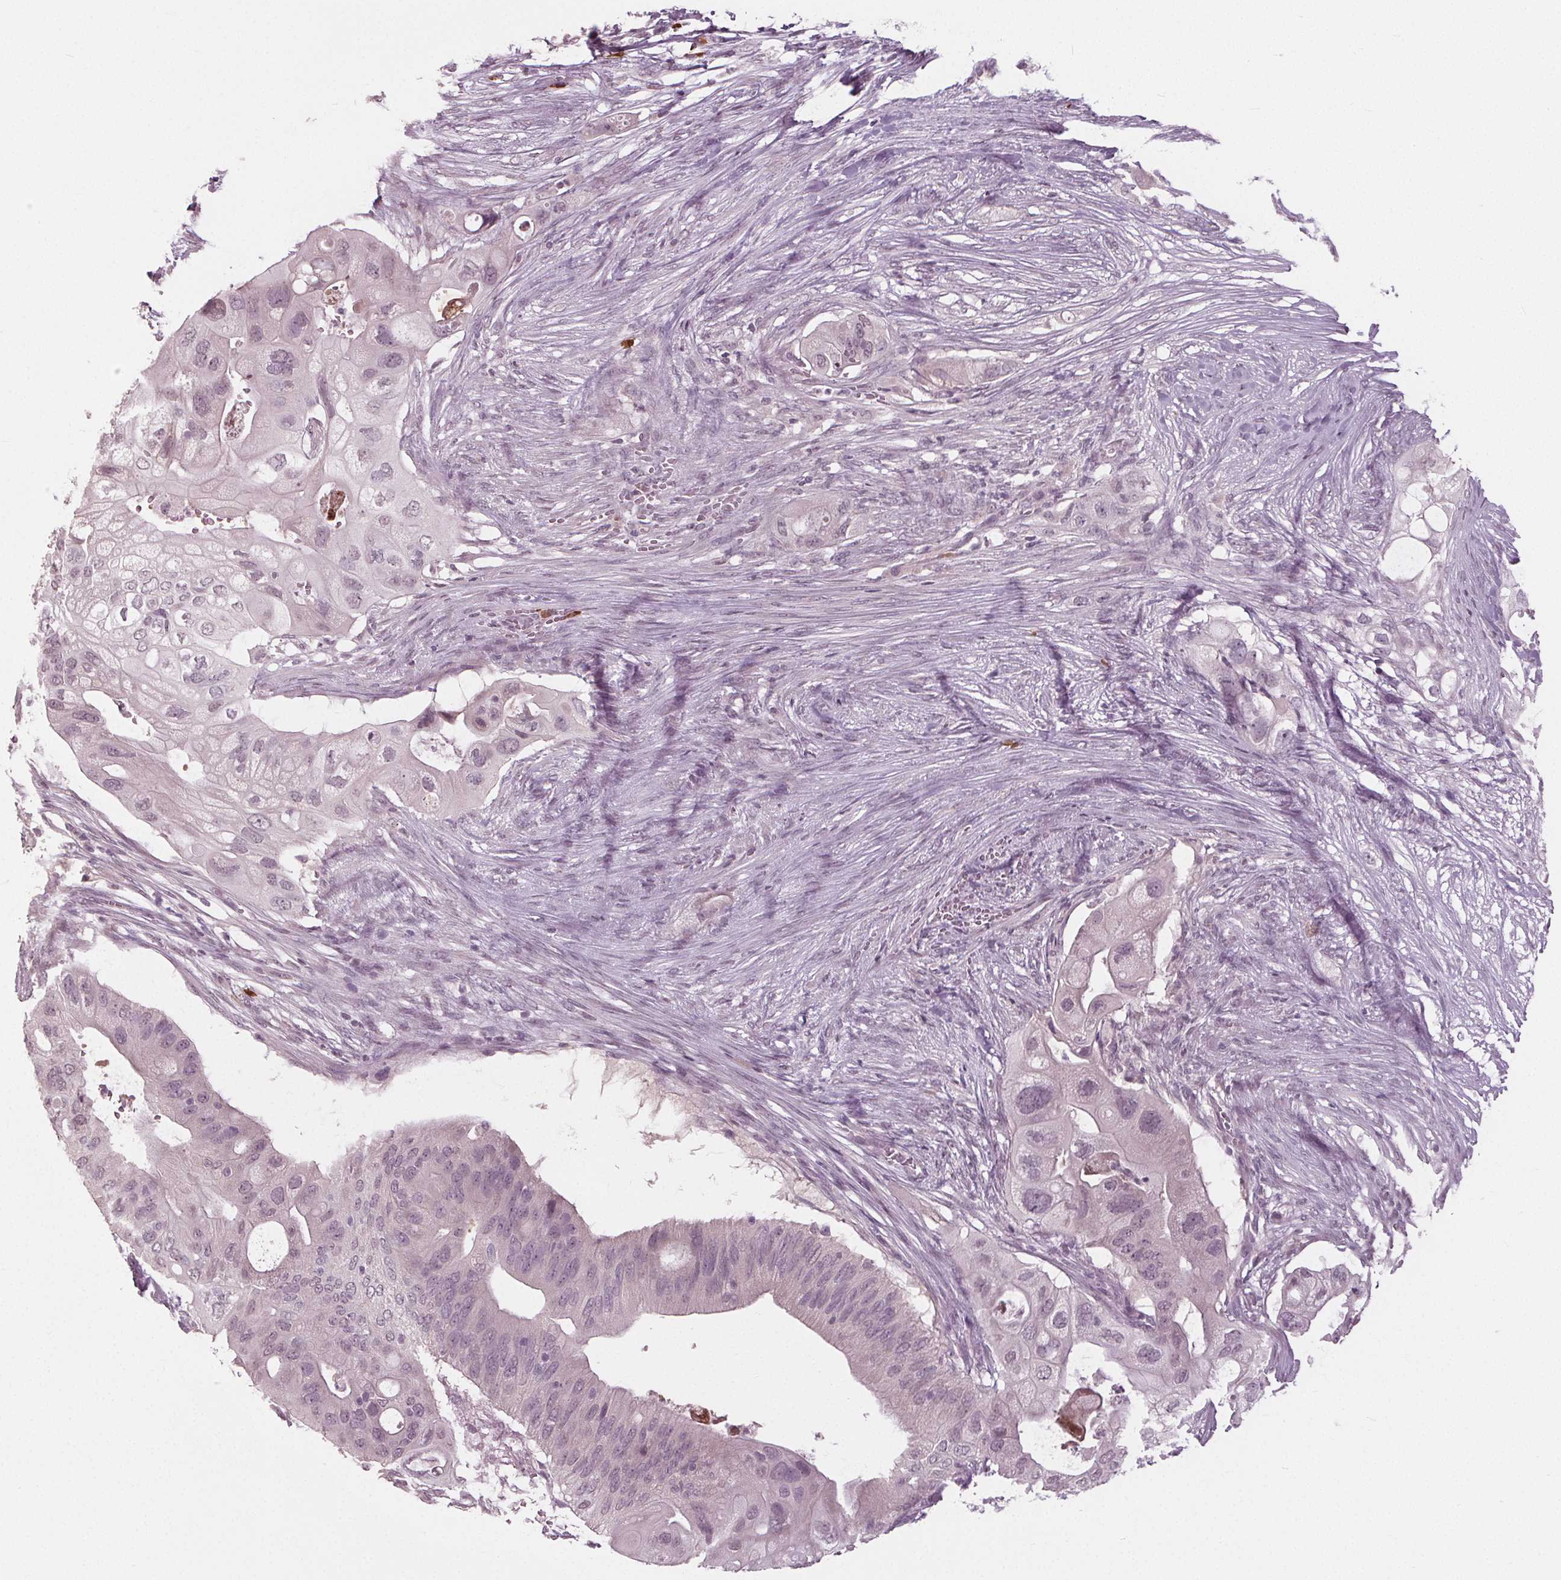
{"staining": {"intensity": "negative", "quantity": "none", "location": "none"}, "tissue": "pancreatic cancer", "cell_type": "Tumor cells", "image_type": "cancer", "snomed": [{"axis": "morphology", "description": "Adenocarcinoma, NOS"}, {"axis": "topography", "description": "Pancreas"}], "caption": "Human pancreatic adenocarcinoma stained for a protein using immunohistochemistry exhibits no positivity in tumor cells.", "gene": "CXCL16", "patient": {"sex": "female", "age": 72}}